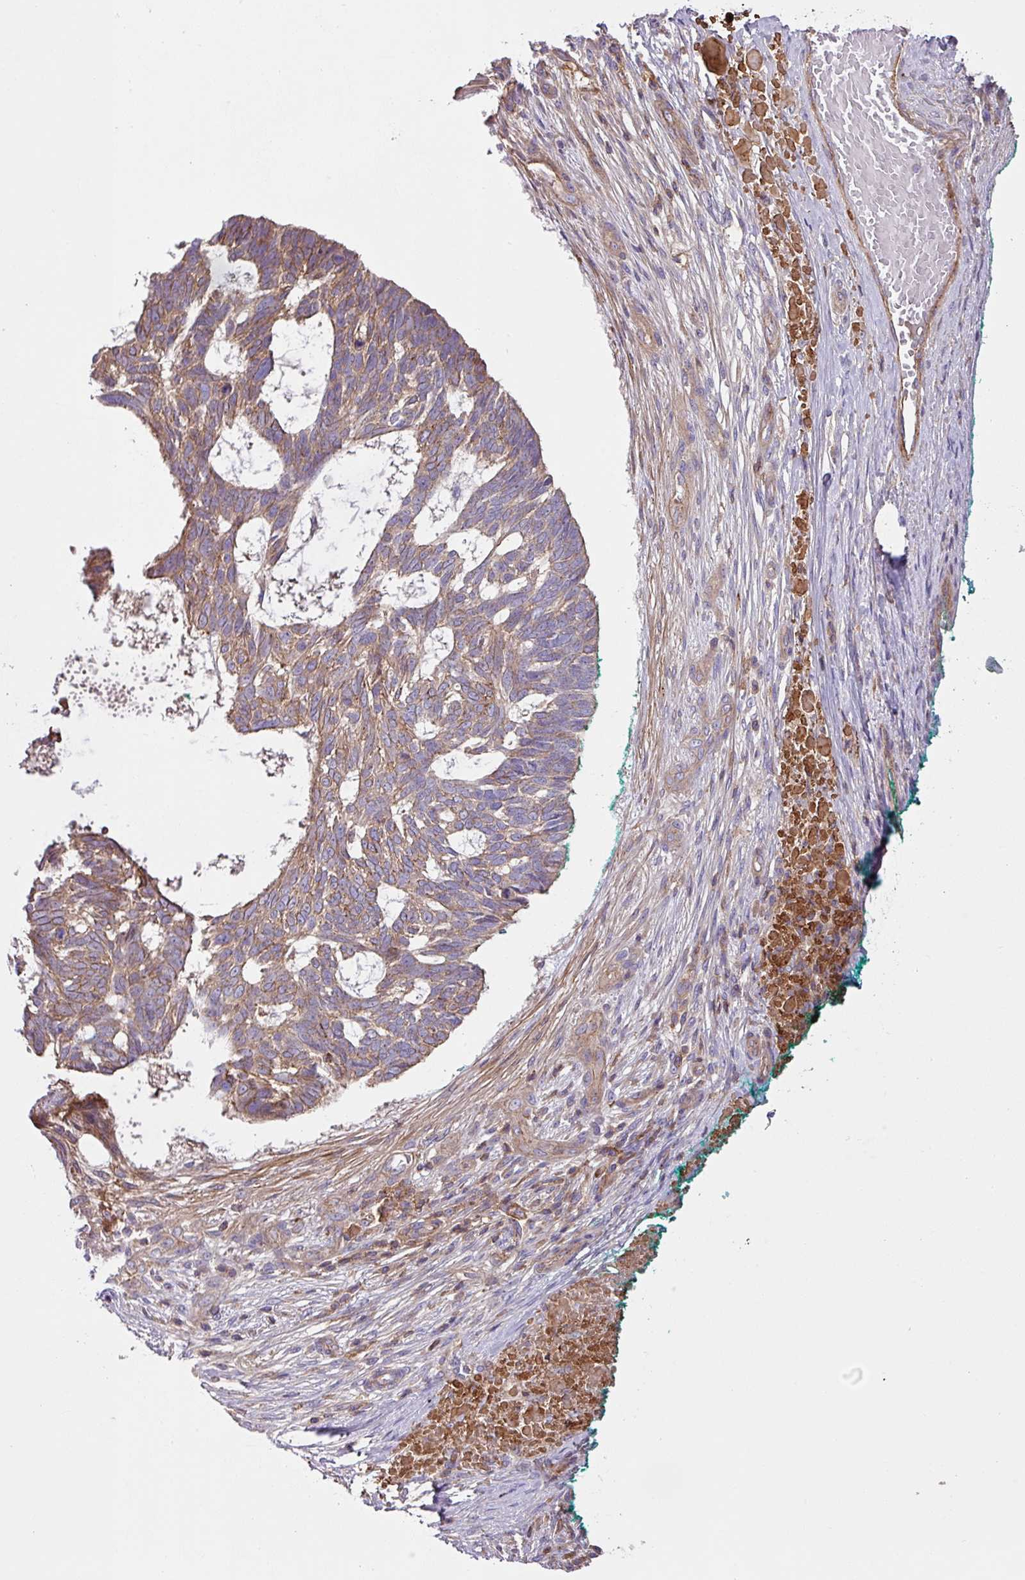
{"staining": {"intensity": "weak", "quantity": "25%-75%", "location": "cytoplasmic/membranous"}, "tissue": "skin cancer", "cell_type": "Tumor cells", "image_type": "cancer", "snomed": [{"axis": "morphology", "description": "Basal cell carcinoma"}, {"axis": "topography", "description": "Skin"}], "caption": "The image demonstrates staining of skin cancer (basal cell carcinoma), revealing weak cytoplasmic/membranous protein expression (brown color) within tumor cells. The staining was performed using DAB, with brown indicating positive protein expression. Nuclei are stained blue with hematoxylin.", "gene": "RIC1", "patient": {"sex": "male", "age": 88}}